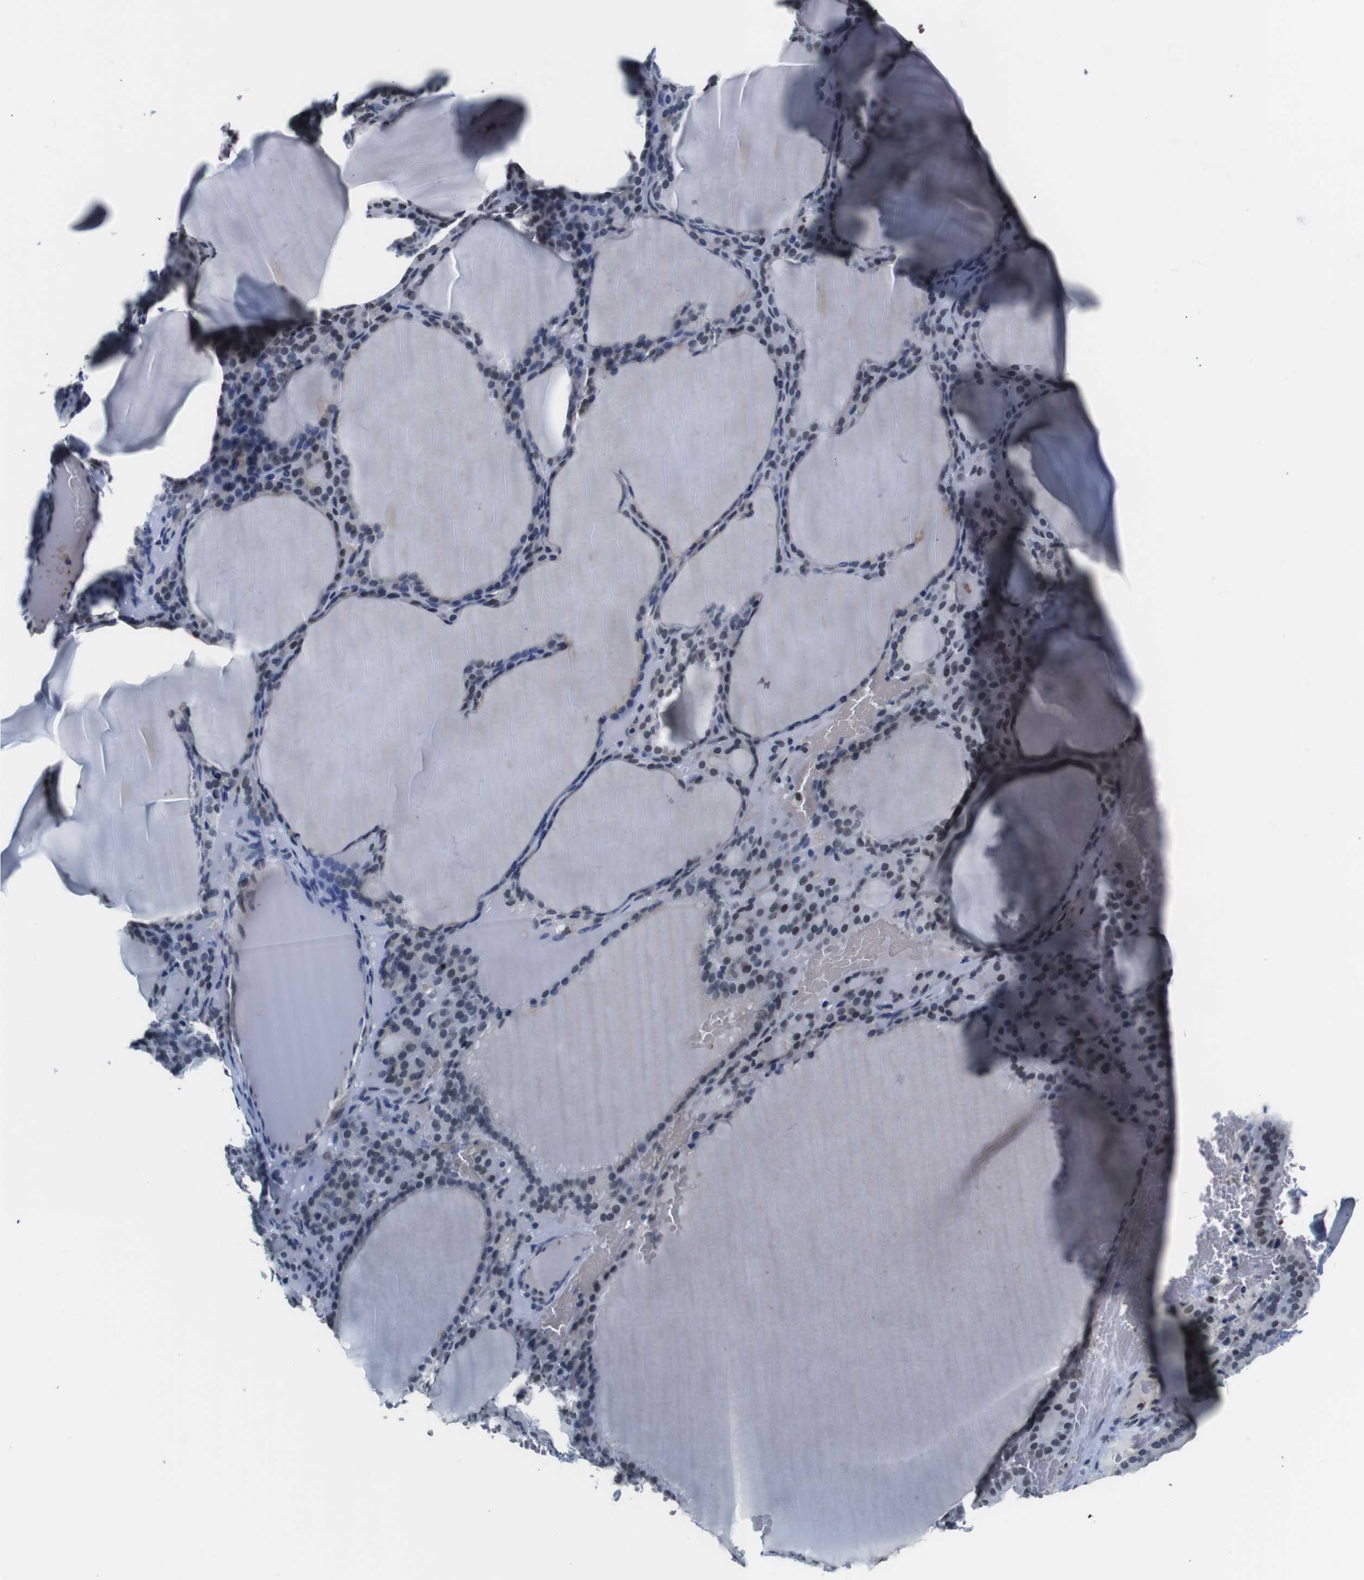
{"staining": {"intensity": "moderate", "quantity": "25%-75%", "location": "nuclear"}, "tissue": "thyroid gland", "cell_type": "Glandular cells", "image_type": "normal", "snomed": [{"axis": "morphology", "description": "Normal tissue, NOS"}, {"axis": "topography", "description": "Thyroid gland"}], "caption": "A micrograph of thyroid gland stained for a protein reveals moderate nuclear brown staining in glandular cells. (IHC, brightfield microscopy, high magnification).", "gene": "ILDR2", "patient": {"sex": "female", "age": 28}}